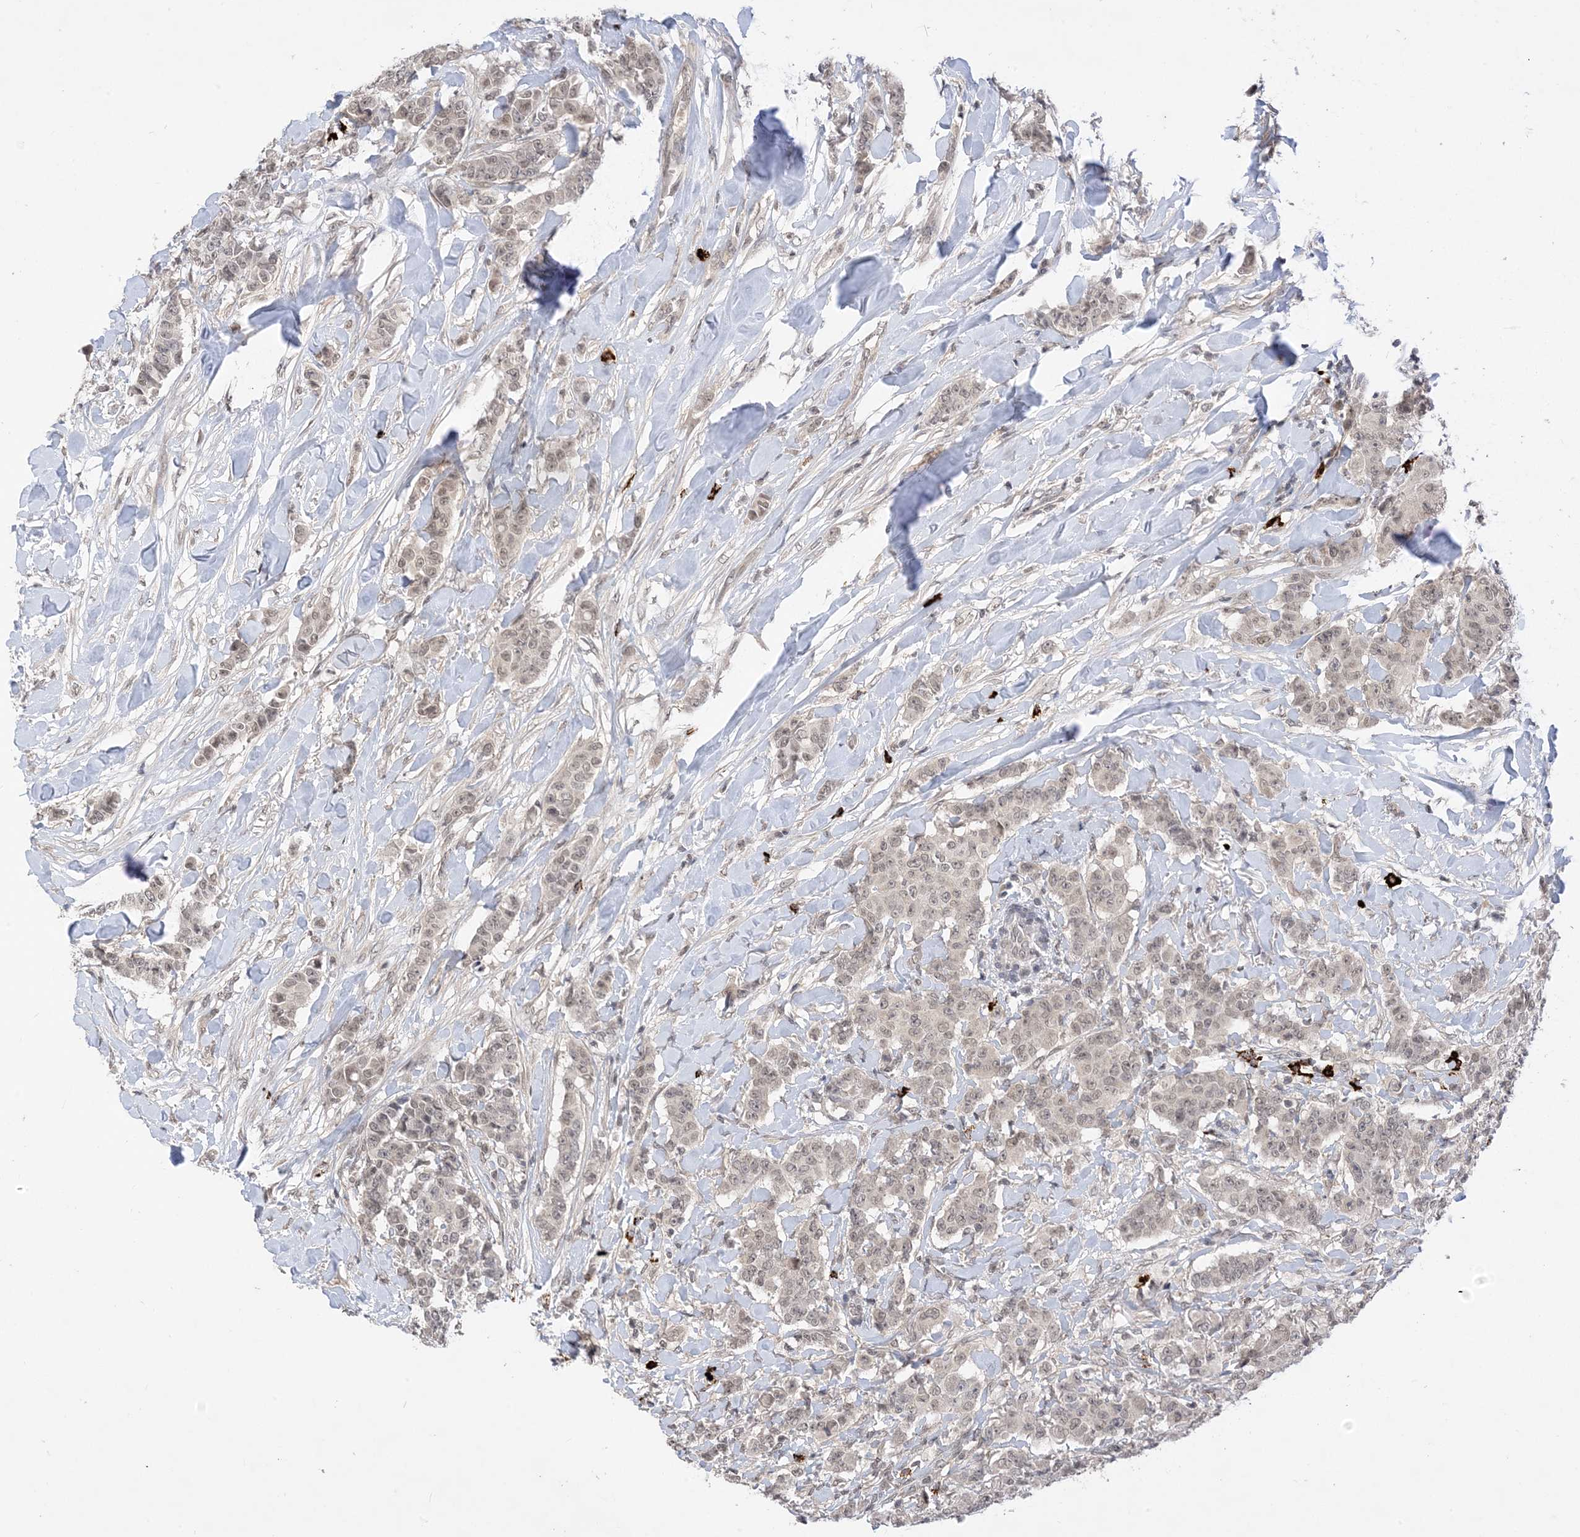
{"staining": {"intensity": "weak", "quantity": "25%-75%", "location": "nuclear"}, "tissue": "breast cancer", "cell_type": "Tumor cells", "image_type": "cancer", "snomed": [{"axis": "morphology", "description": "Duct carcinoma"}, {"axis": "topography", "description": "Breast"}], "caption": "Immunohistochemistry micrograph of neoplastic tissue: human breast intraductal carcinoma stained using immunohistochemistry reveals low levels of weak protein expression localized specifically in the nuclear of tumor cells, appearing as a nuclear brown color.", "gene": "RANBP9", "patient": {"sex": "female", "age": 40}}